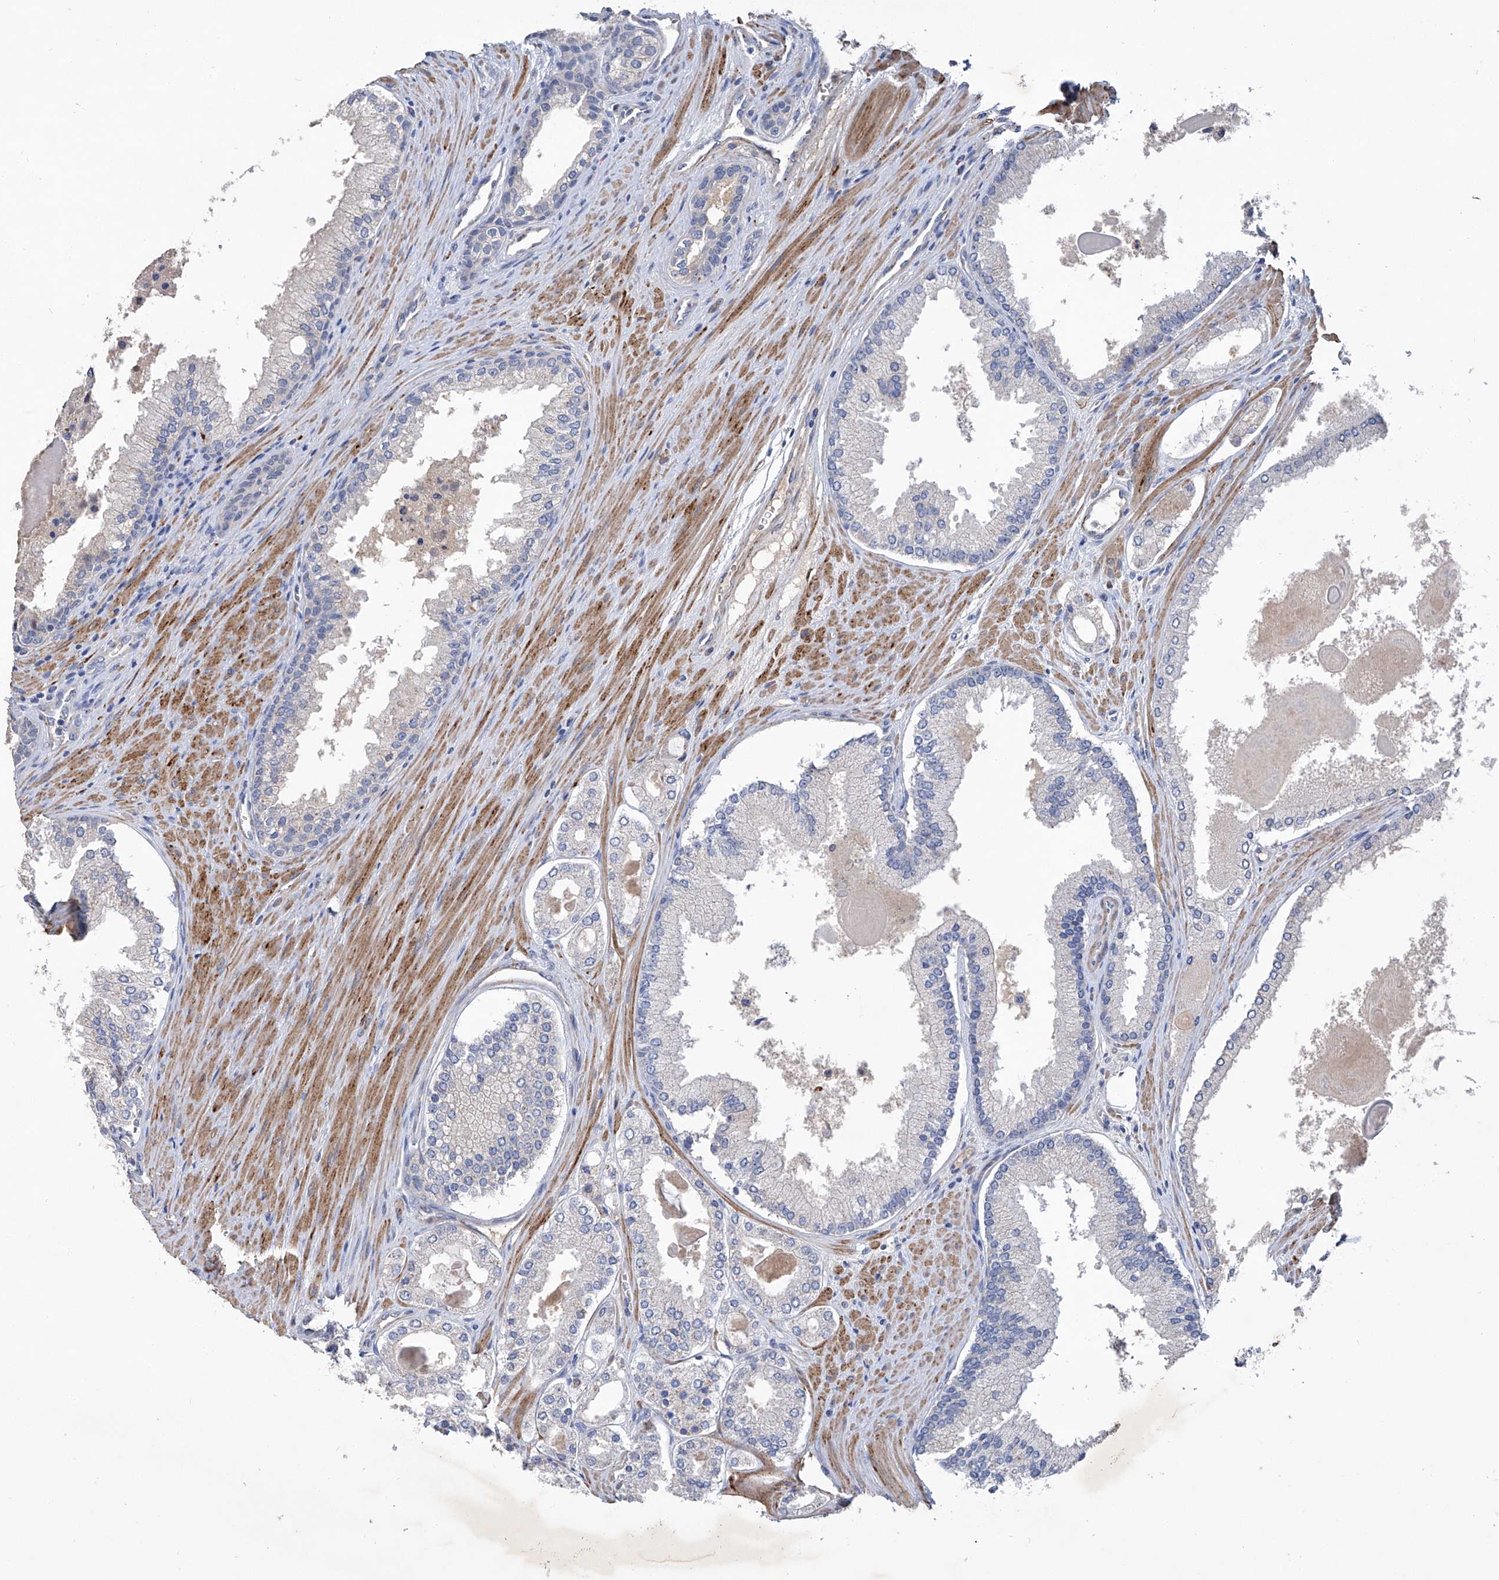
{"staining": {"intensity": "negative", "quantity": "none", "location": "none"}, "tissue": "prostate cancer", "cell_type": "Tumor cells", "image_type": "cancer", "snomed": [{"axis": "morphology", "description": "Adenocarcinoma, High grade"}, {"axis": "topography", "description": "Prostate"}], "caption": "An immunohistochemistry histopathology image of high-grade adenocarcinoma (prostate) is shown. There is no staining in tumor cells of high-grade adenocarcinoma (prostate).", "gene": "GPT", "patient": {"sex": "male", "age": 60}}